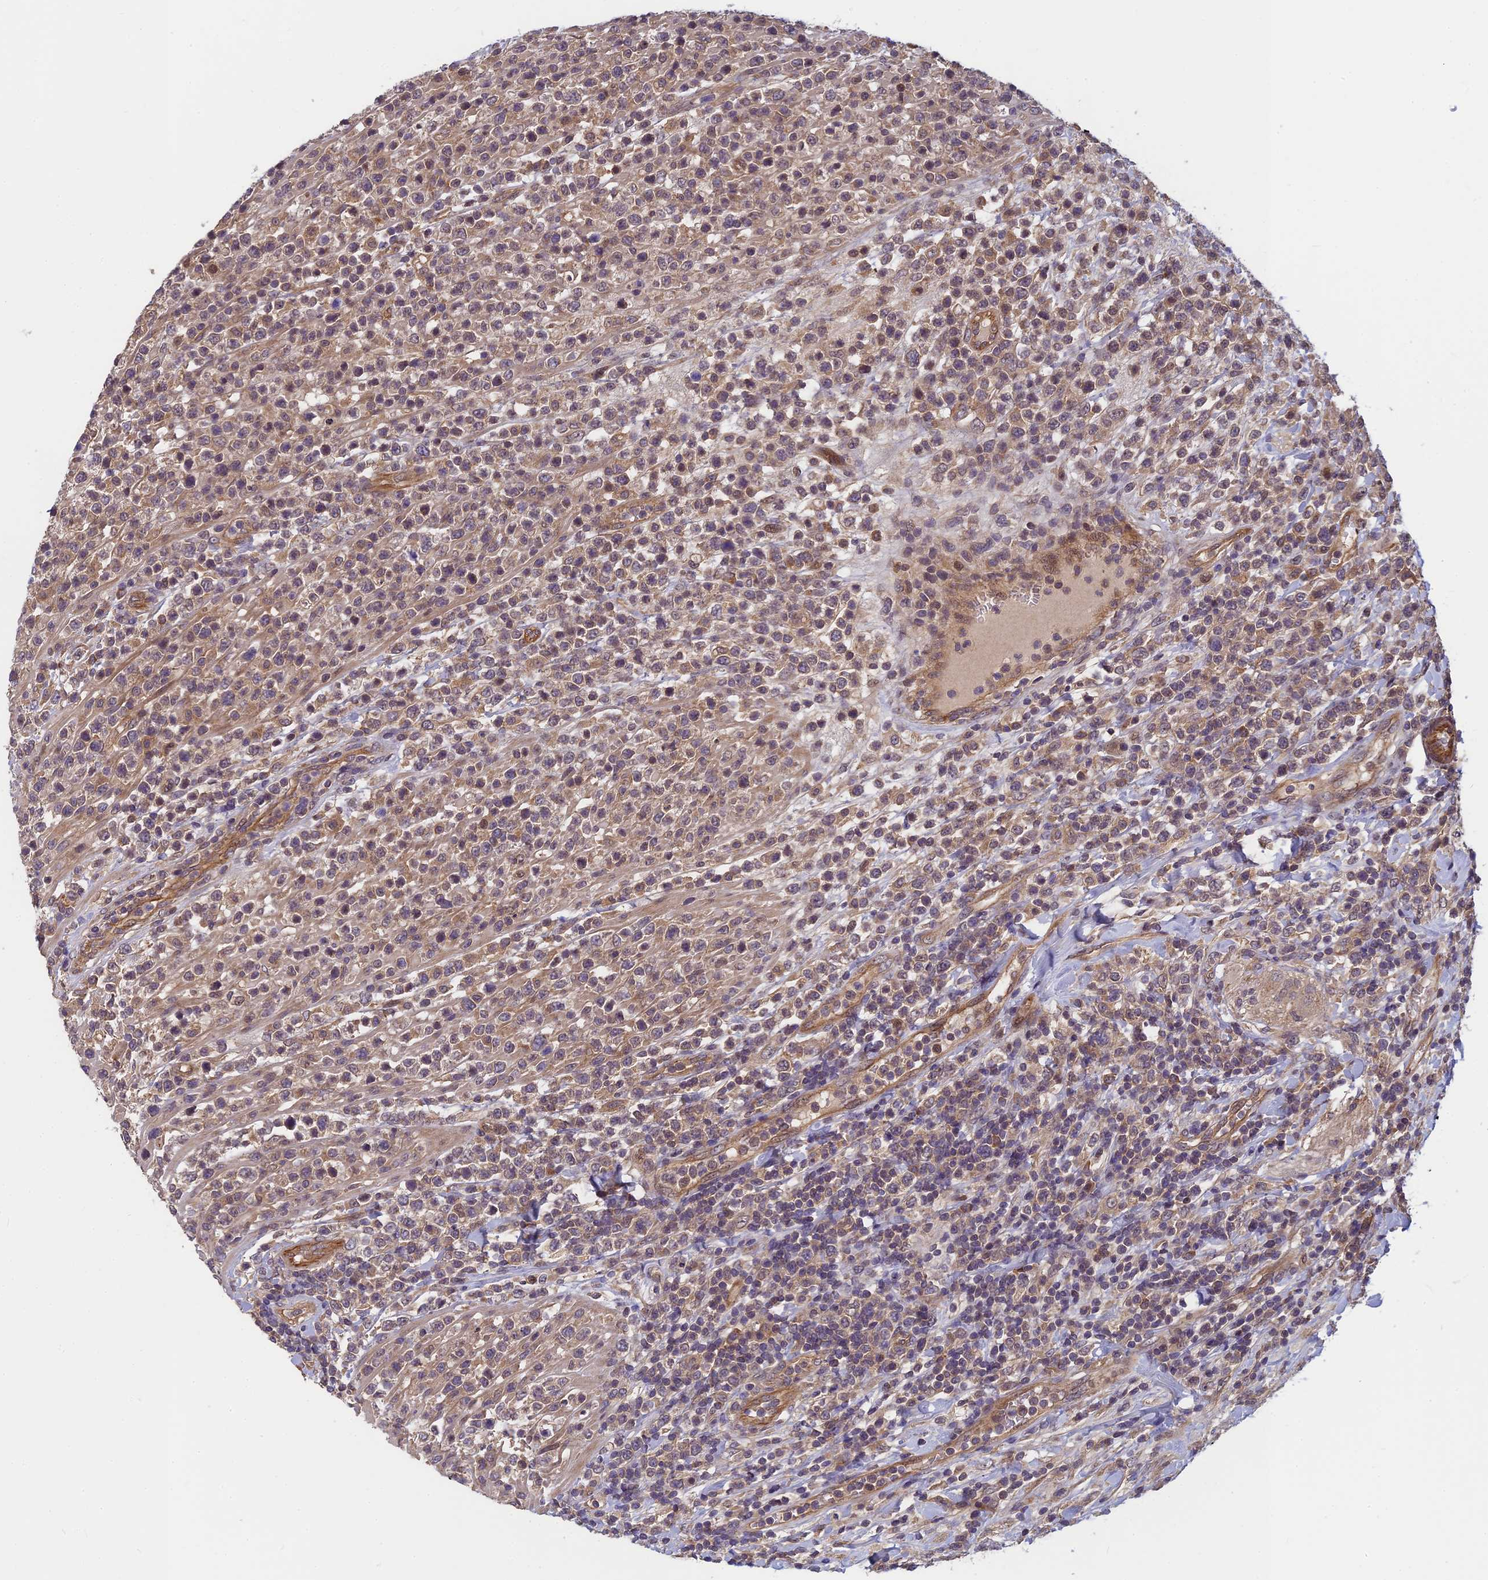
{"staining": {"intensity": "weak", "quantity": "<25%", "location": "cytoplasmic/membranous"}, "tissue": "lymphoma", "cell_type": "Tumor cells", "image_type": "cancer", "snomed": [{"axis": "morphology", "description": "Malignant lymphoma, non-Hodgkin's type, High grade"}, {"axis": "topography", "description": "Colon"}], "caption": "This micrograph is of lymphoma stained with immunohistochemistry to label a protein in brown with the nuclei are counter-stained blue. There is no staining in tumor cells.", "gene": "PIKFYVE", "patient": {"sex": "female", "age": 53}}